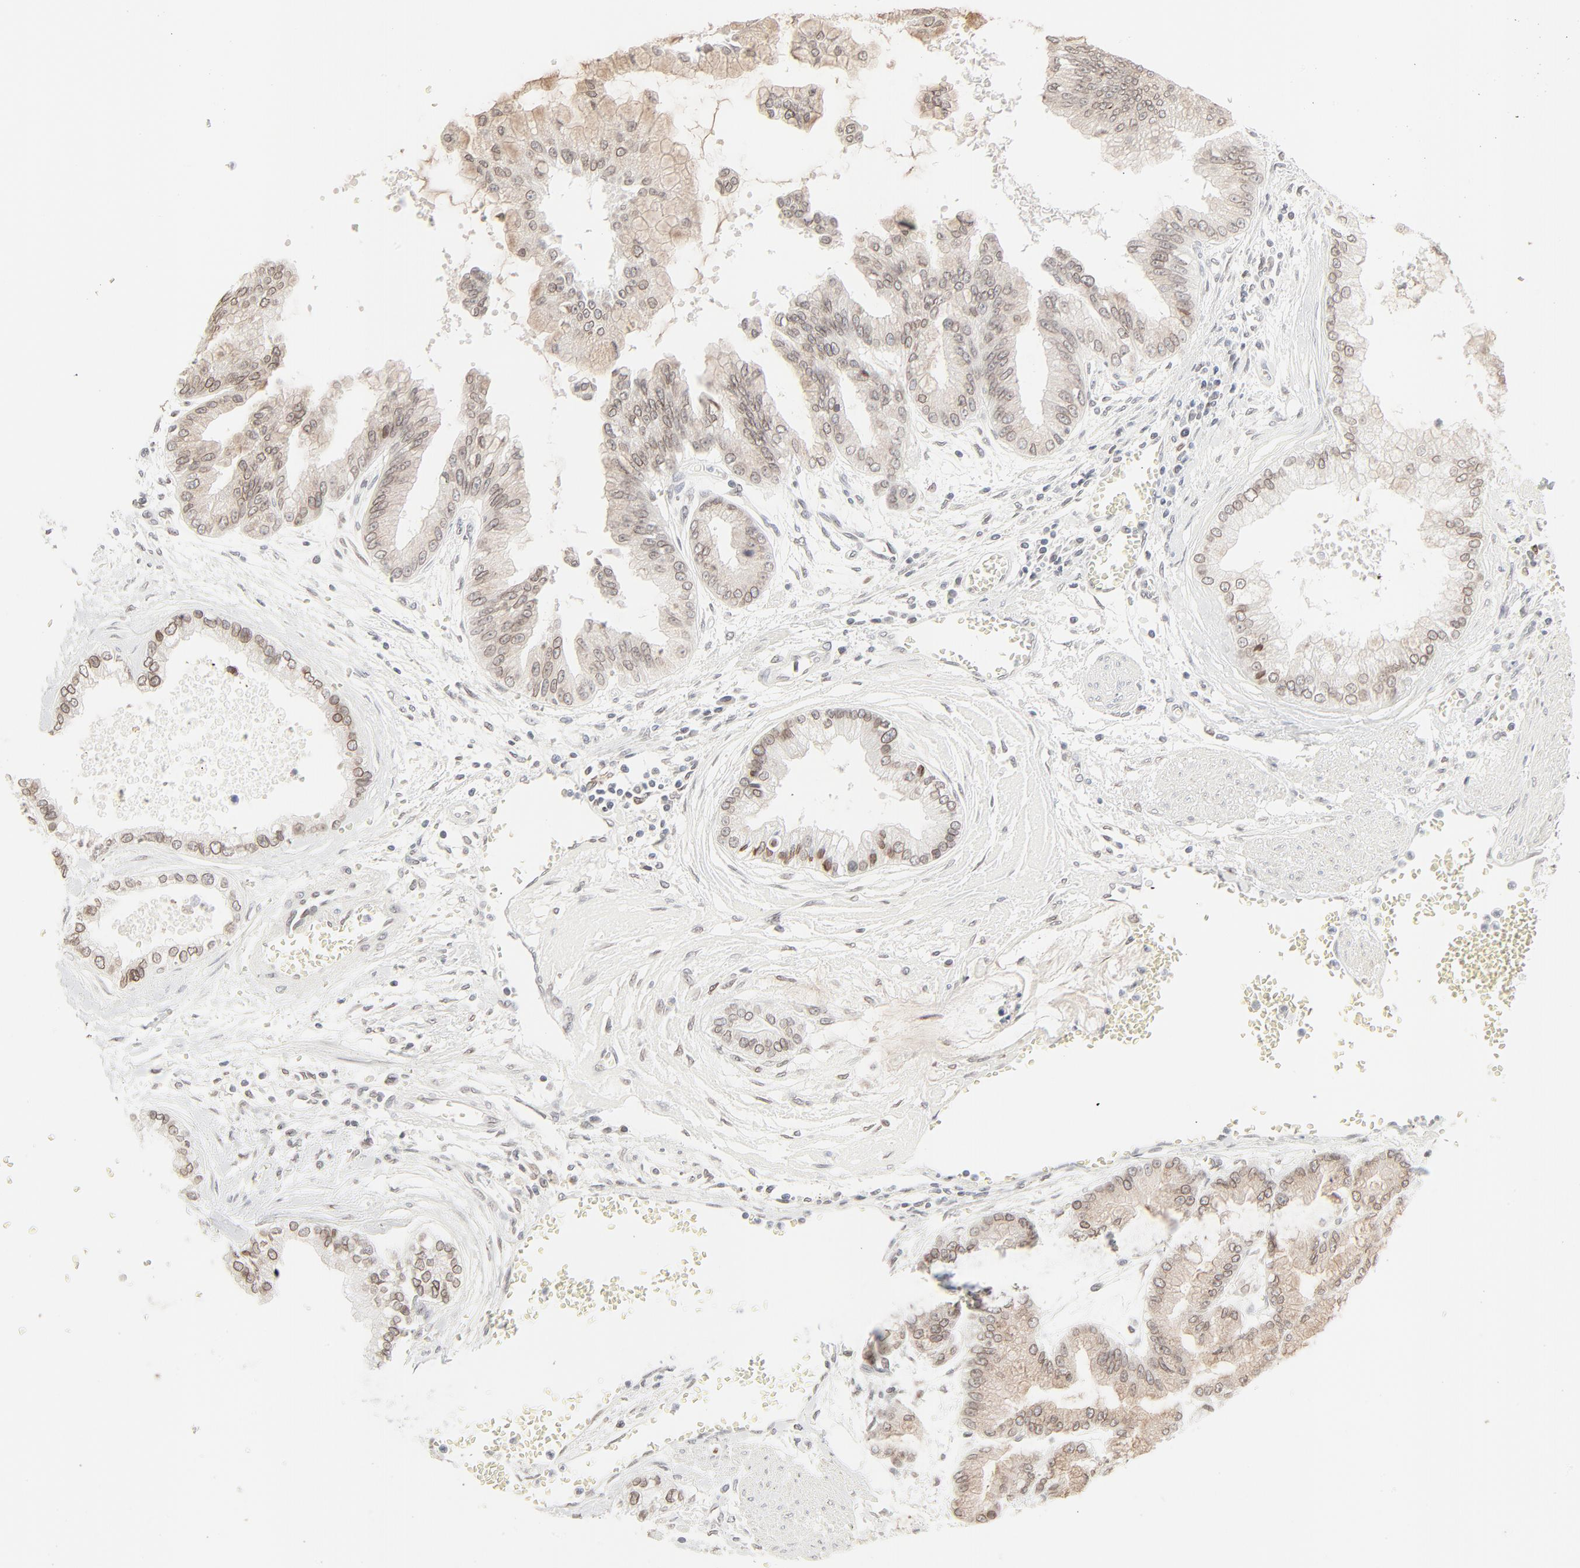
{"staining": {"intensity": "weak", "quantity": ">75%", "location": "cytoplasmic/membranous,nuclear"}, "tissue": "liver cancer", "cell_type": "Tumor cells", "image_type": "cancer", "snomed": [{"axis": "morphology", "description": "Cholangiocarcinoma"}, {"axis": "topography", "description": "Liver"}], "caption": "A histopathology image of human liver cholangiocarcinoma stained for a protein demonstrates weak cytoplasmic/membranous and nuclear brown staining in tumor cells.", "gene": "MAD1L1", "patient": {"sex": "female", "age": 79}}